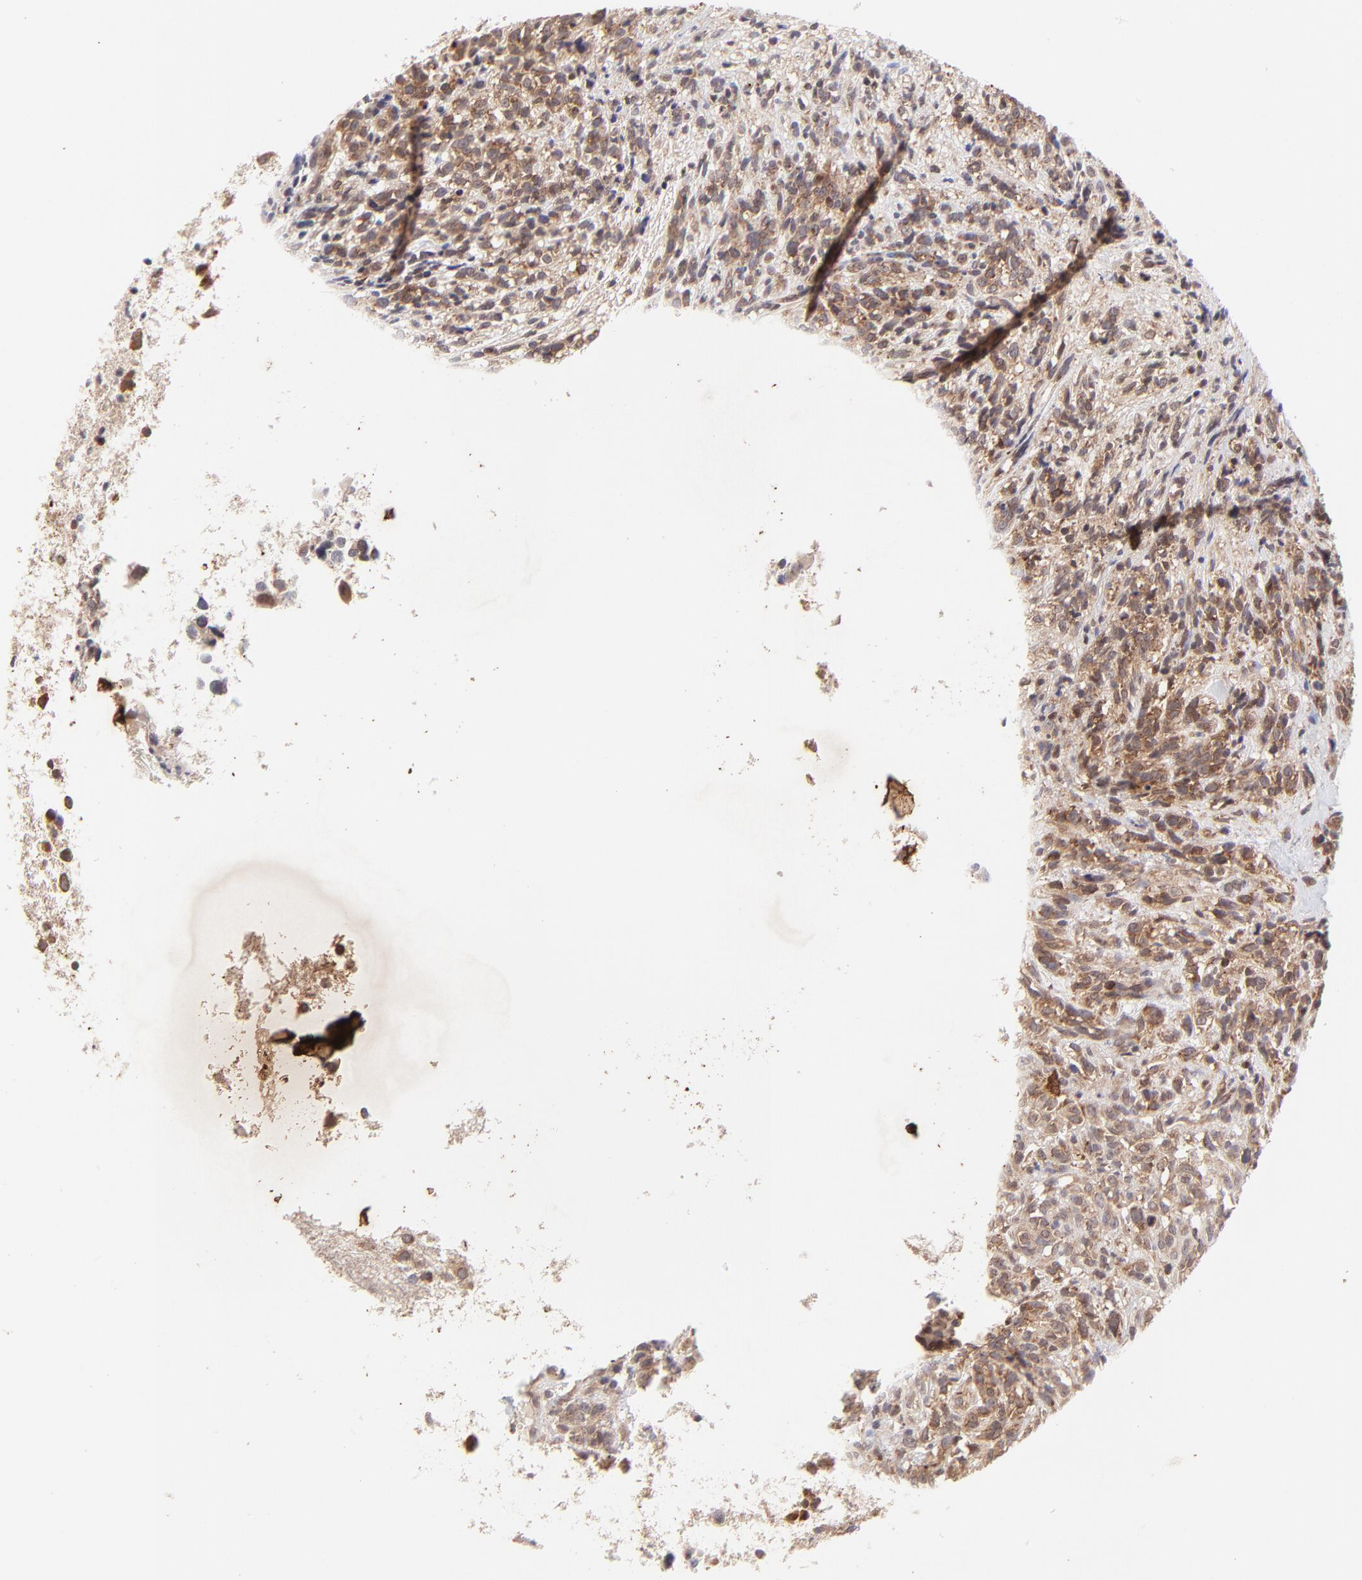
{"staining": {"intensity": "moderate", "quantity": ">75%", "location": "cytoplasmic/membranous"}, "tissue": "glioma", "cell_type": "Tumor cells", "image_type": "cancer", "snomed": [{"axis": "morphology", "description": "Glioma, malignant, High grade"}, {"axis": "topography", "description": "Brain"}], "caption": "Glioma tissue reveals moderate cytoplasmic/membranous expression in approximately >75% of tumor cells, visualized by immunohistochemistry.", "gene": "TNRC6B", "patient": {"sex": "male", "age": 66}}